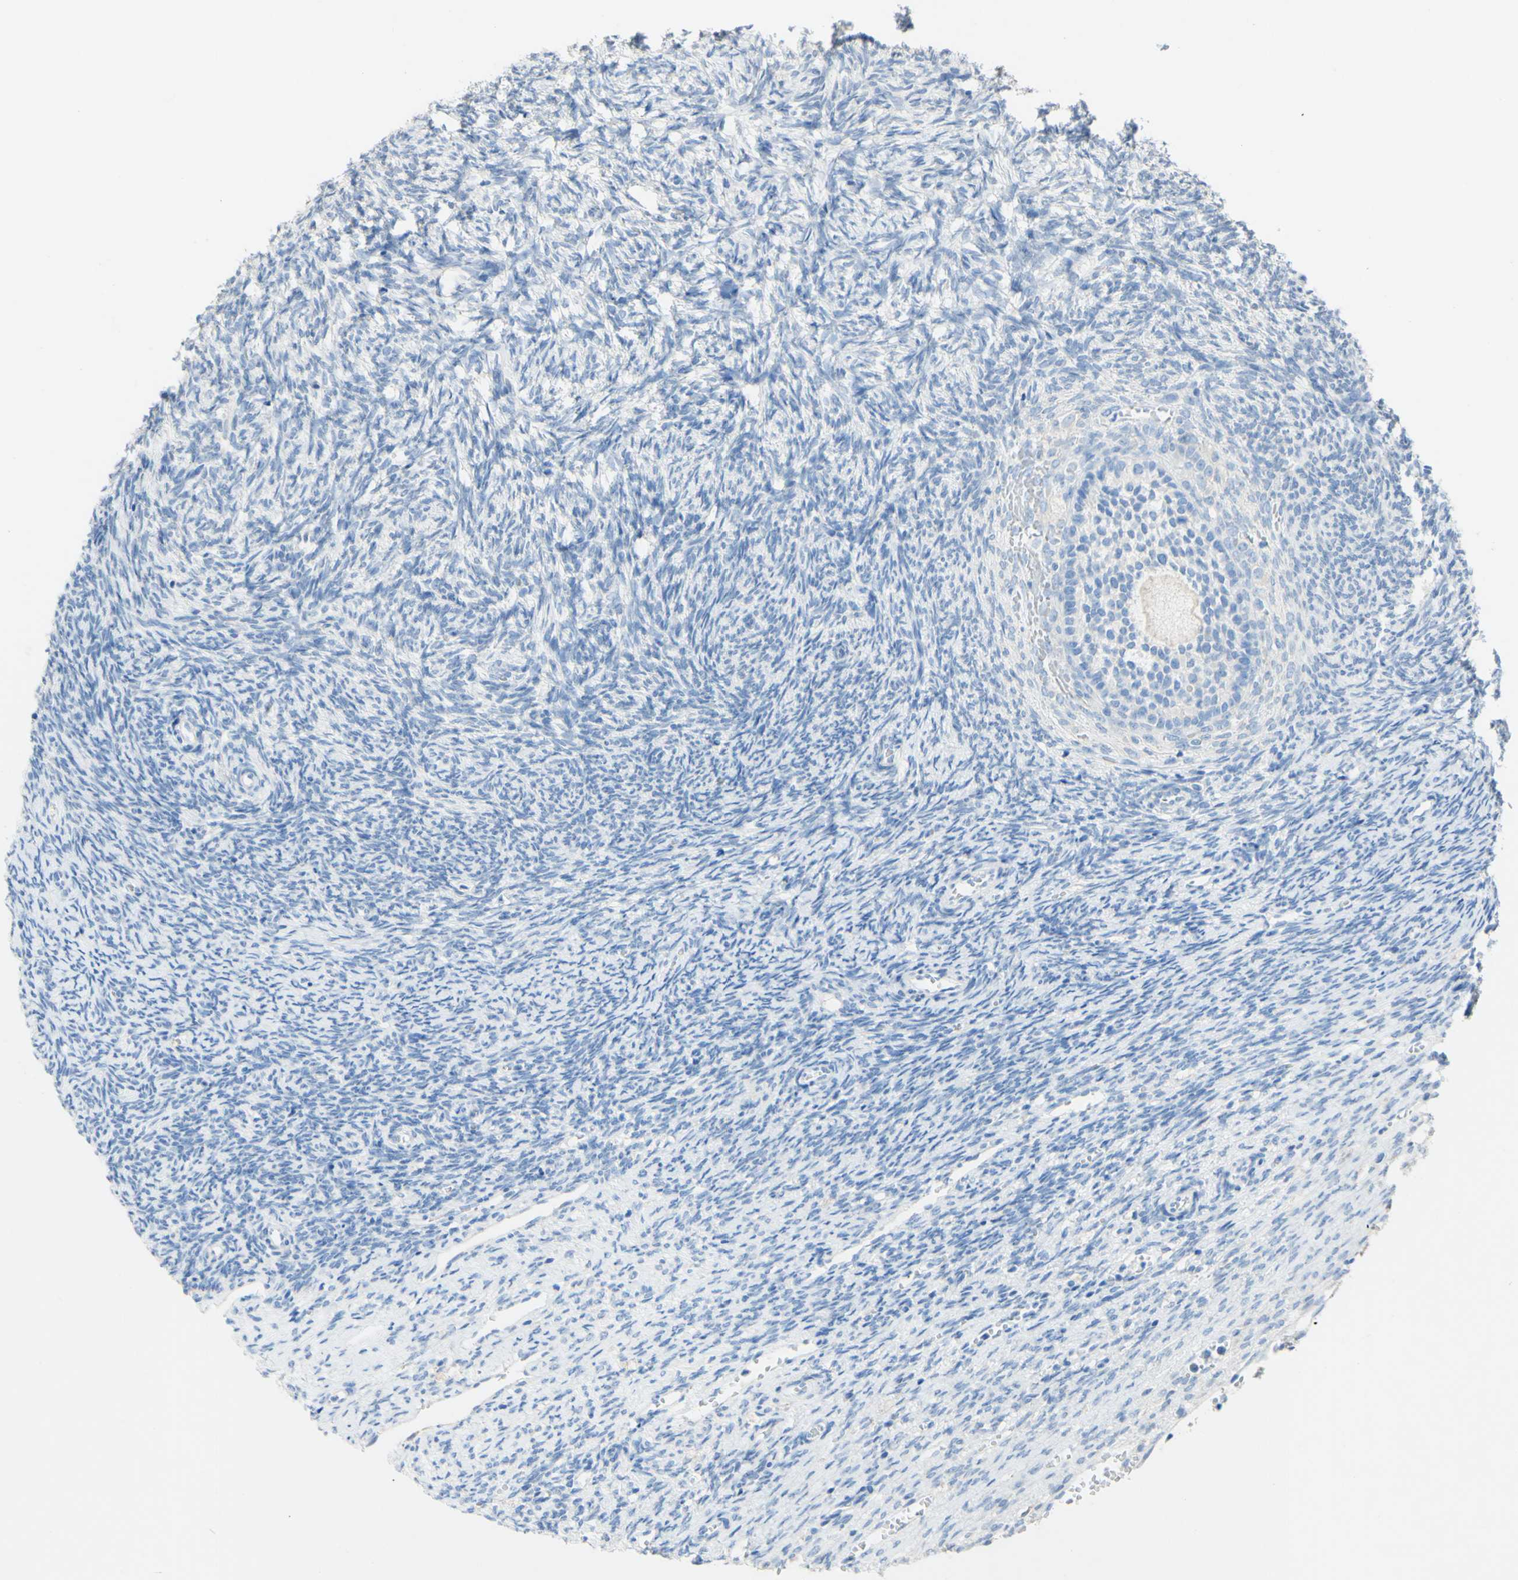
{"staining": {"intensity": "negative", "quantity": "none", "location": "none"}, "tissue": "ovary", "cell_type": "Follicle cells", "image_type": "normal", "snomed": [{"axis": "morphology", "description": "Normal tissue, NOS"}, {"axis": "topography", "description": "Ovary"}], "caption": "High magnification brightfield microscopy of benign ovary stained with DAB (3,3'-diaminobenzidine) (brown) and counterstained with hematoxylin (blue): follicle cells show no significant positivity. Nuclei are stained in blue.", "gene": "DSC2", "patient": {"sex": "female", "age": 41}}